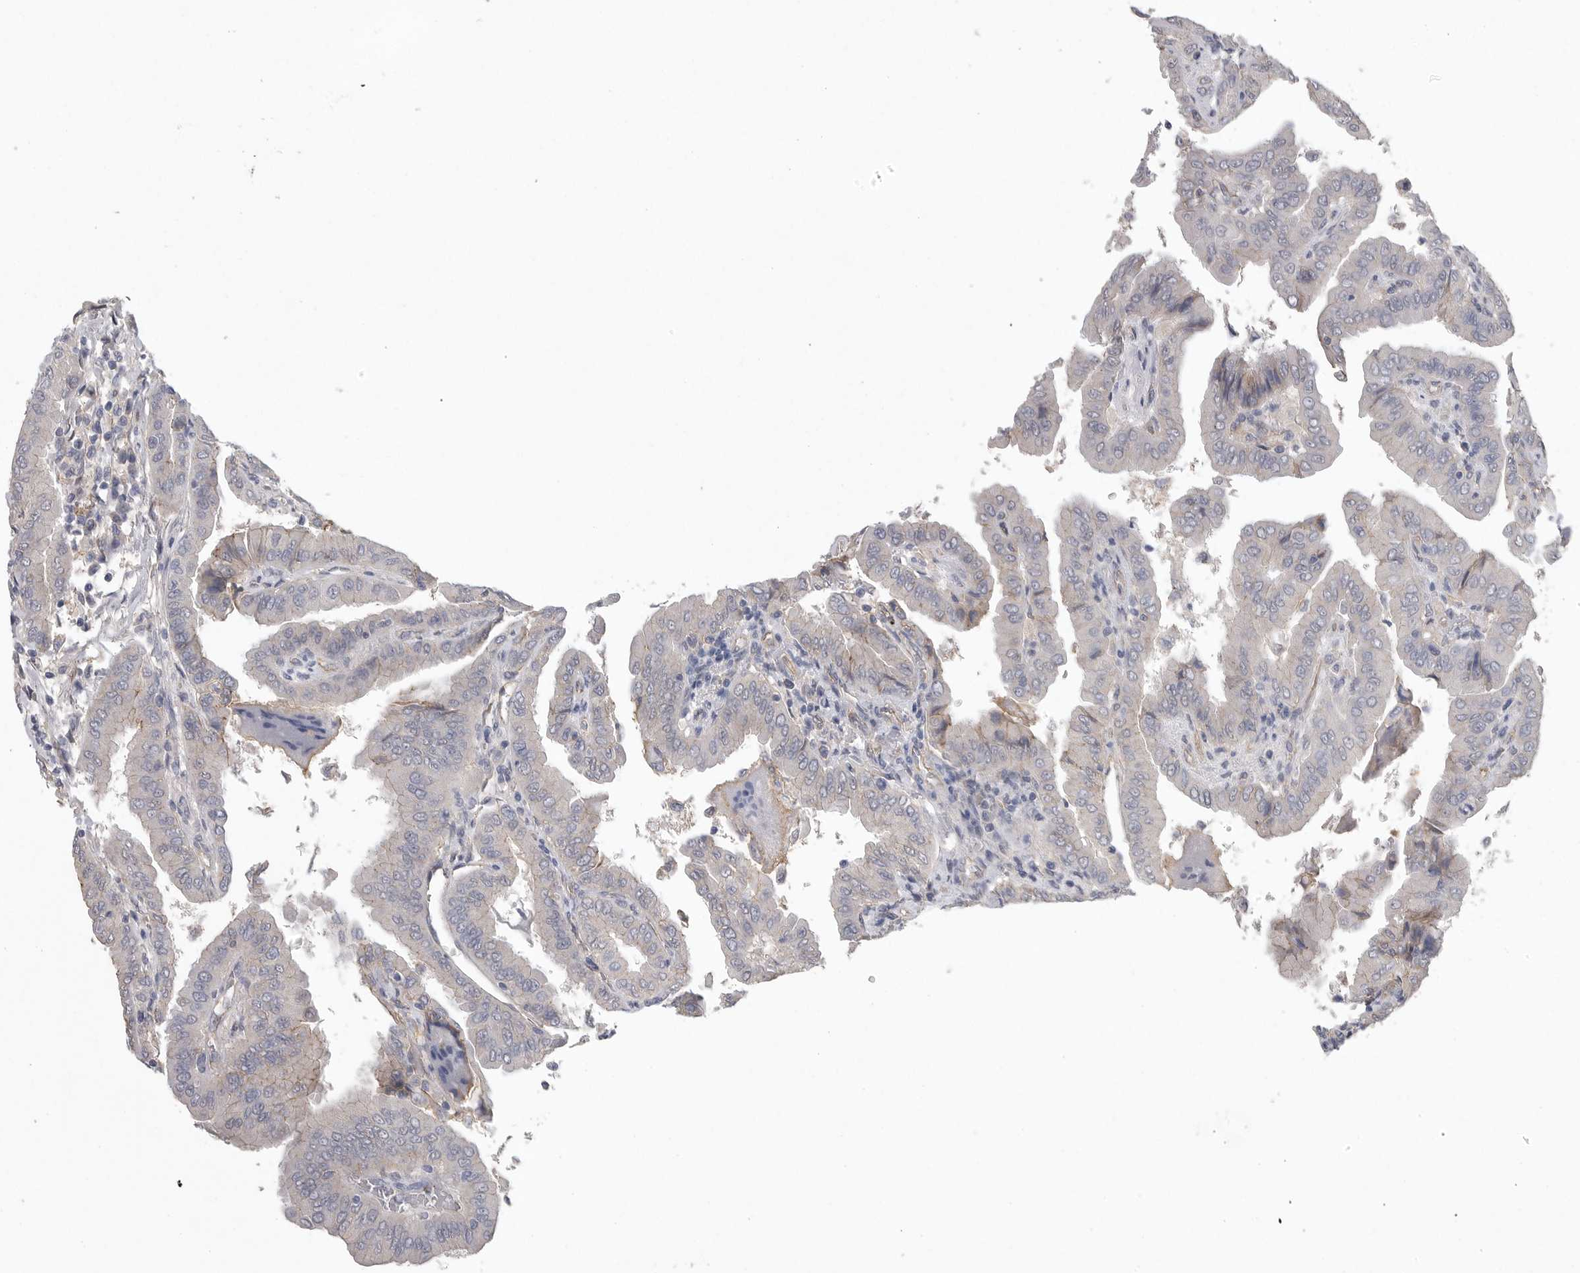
{"staining": {"intensity": "negative", "quantity": "none", "location": "none"}, "tissue": "thyroid cancer", "cell_type": "Tumor cells", "image_type": "cancer", "snomed": [{"axis": "morphology", "description": "Papillary adenocarcinoma, NOS"}, {"axis": "topography", "description": "Thyroid gland"}], "caption": "This is an immunohistochemistry (IHC) micrograph of human papillary adenocarcinoma (thyroid). There is no staining in tumor cells.", "gene": "NECTIN2", "patient": {"sex": "male", "age": 33}}